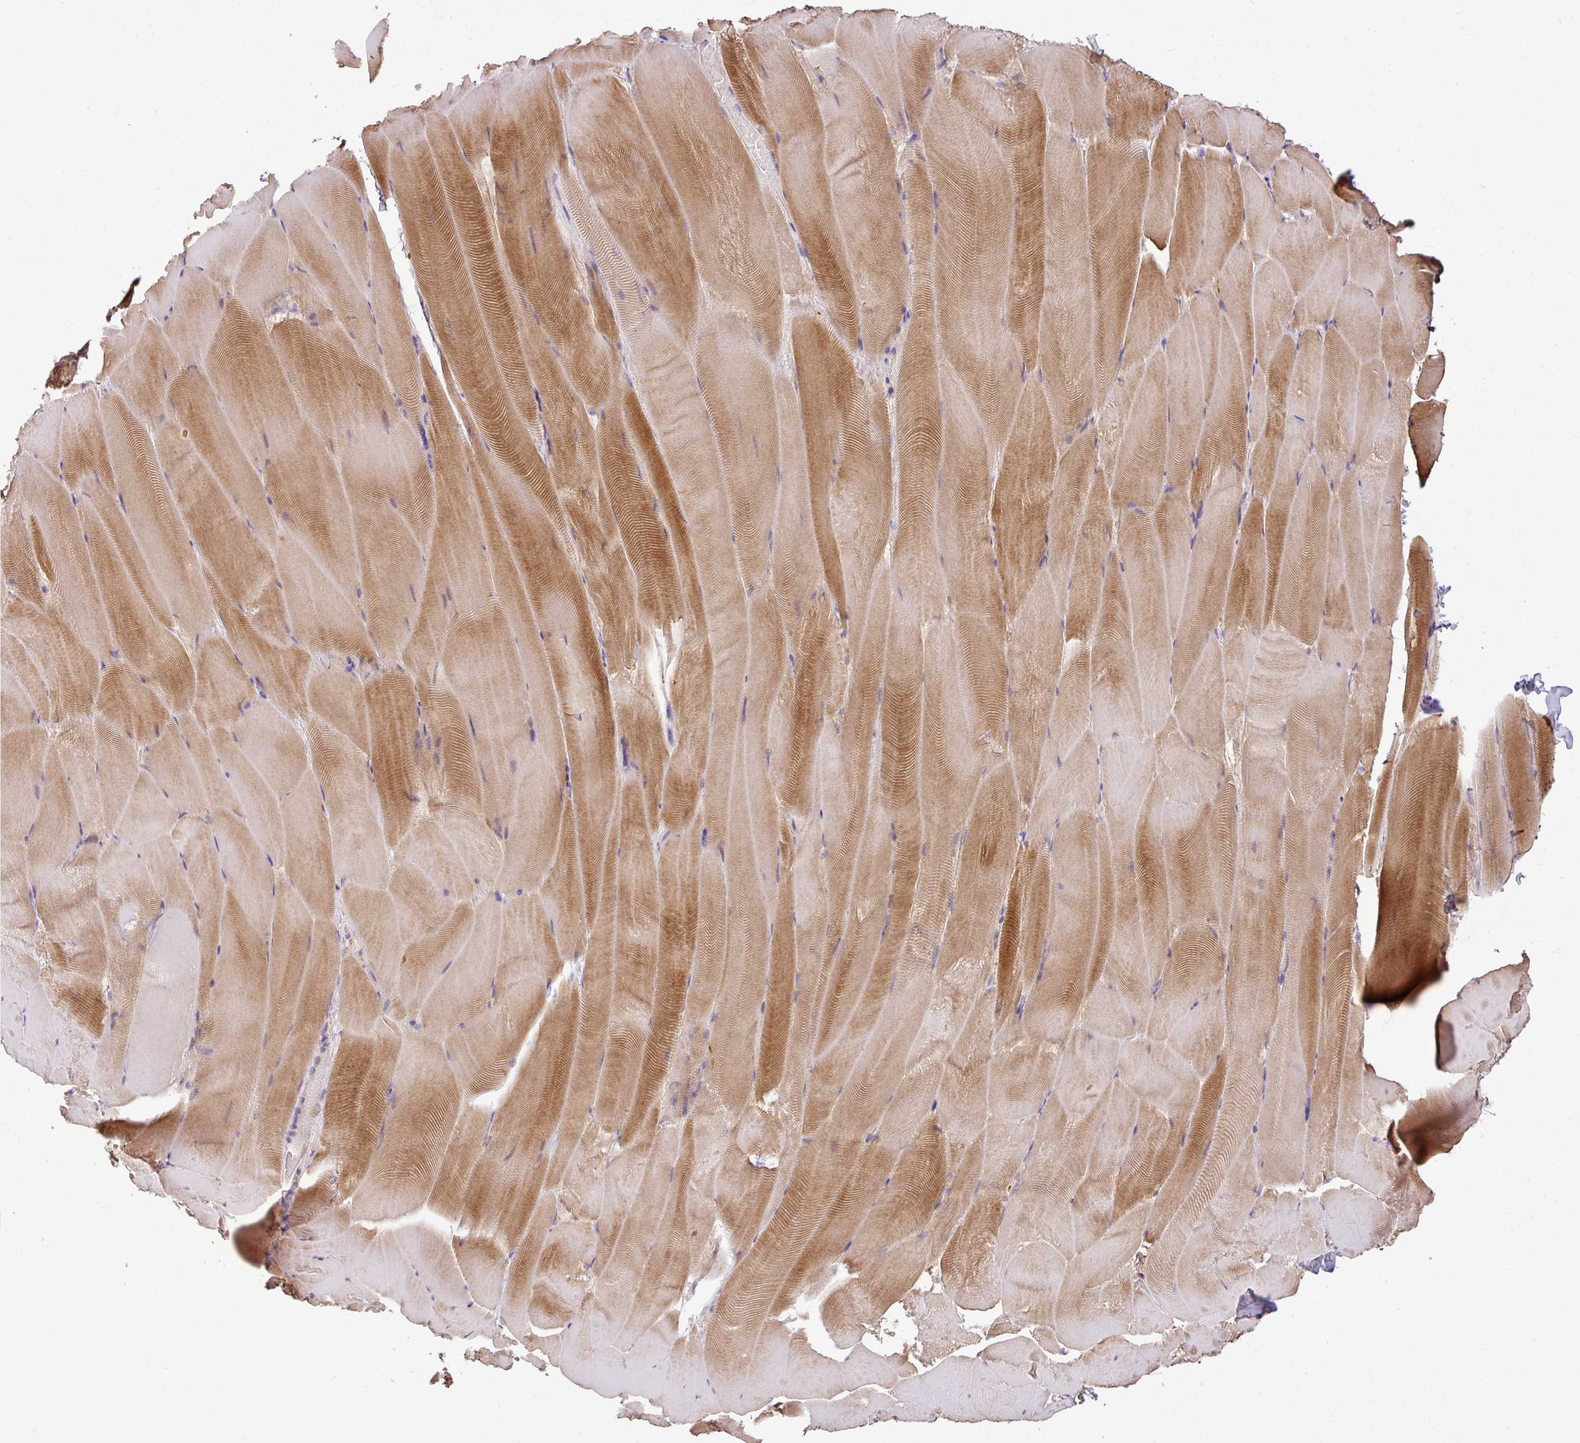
{"staining": {"intensity": "moderate", "quantity": "25%-75%", "location": "cytoplasmic/membranous"}, "tissue": "skeletal muscle", "cell_type": "Myocytes", "image_type": "normal", "snomed": [{"axis": "morphology", "description": "Normal tissue, NOS"}, {"axis": "topography", "description": "Skeletal muscle"}], "caption": "Protein analysis of unremarkable skeletal muscle reveals moderate cytoplasmic/membranous expression in about 25%-75% of myocytes. (DAB IHC, brown staining for protein, blue staining for nuclei).", "gene": "VENTX", "patient": {"sex": "female", "age": 64}}